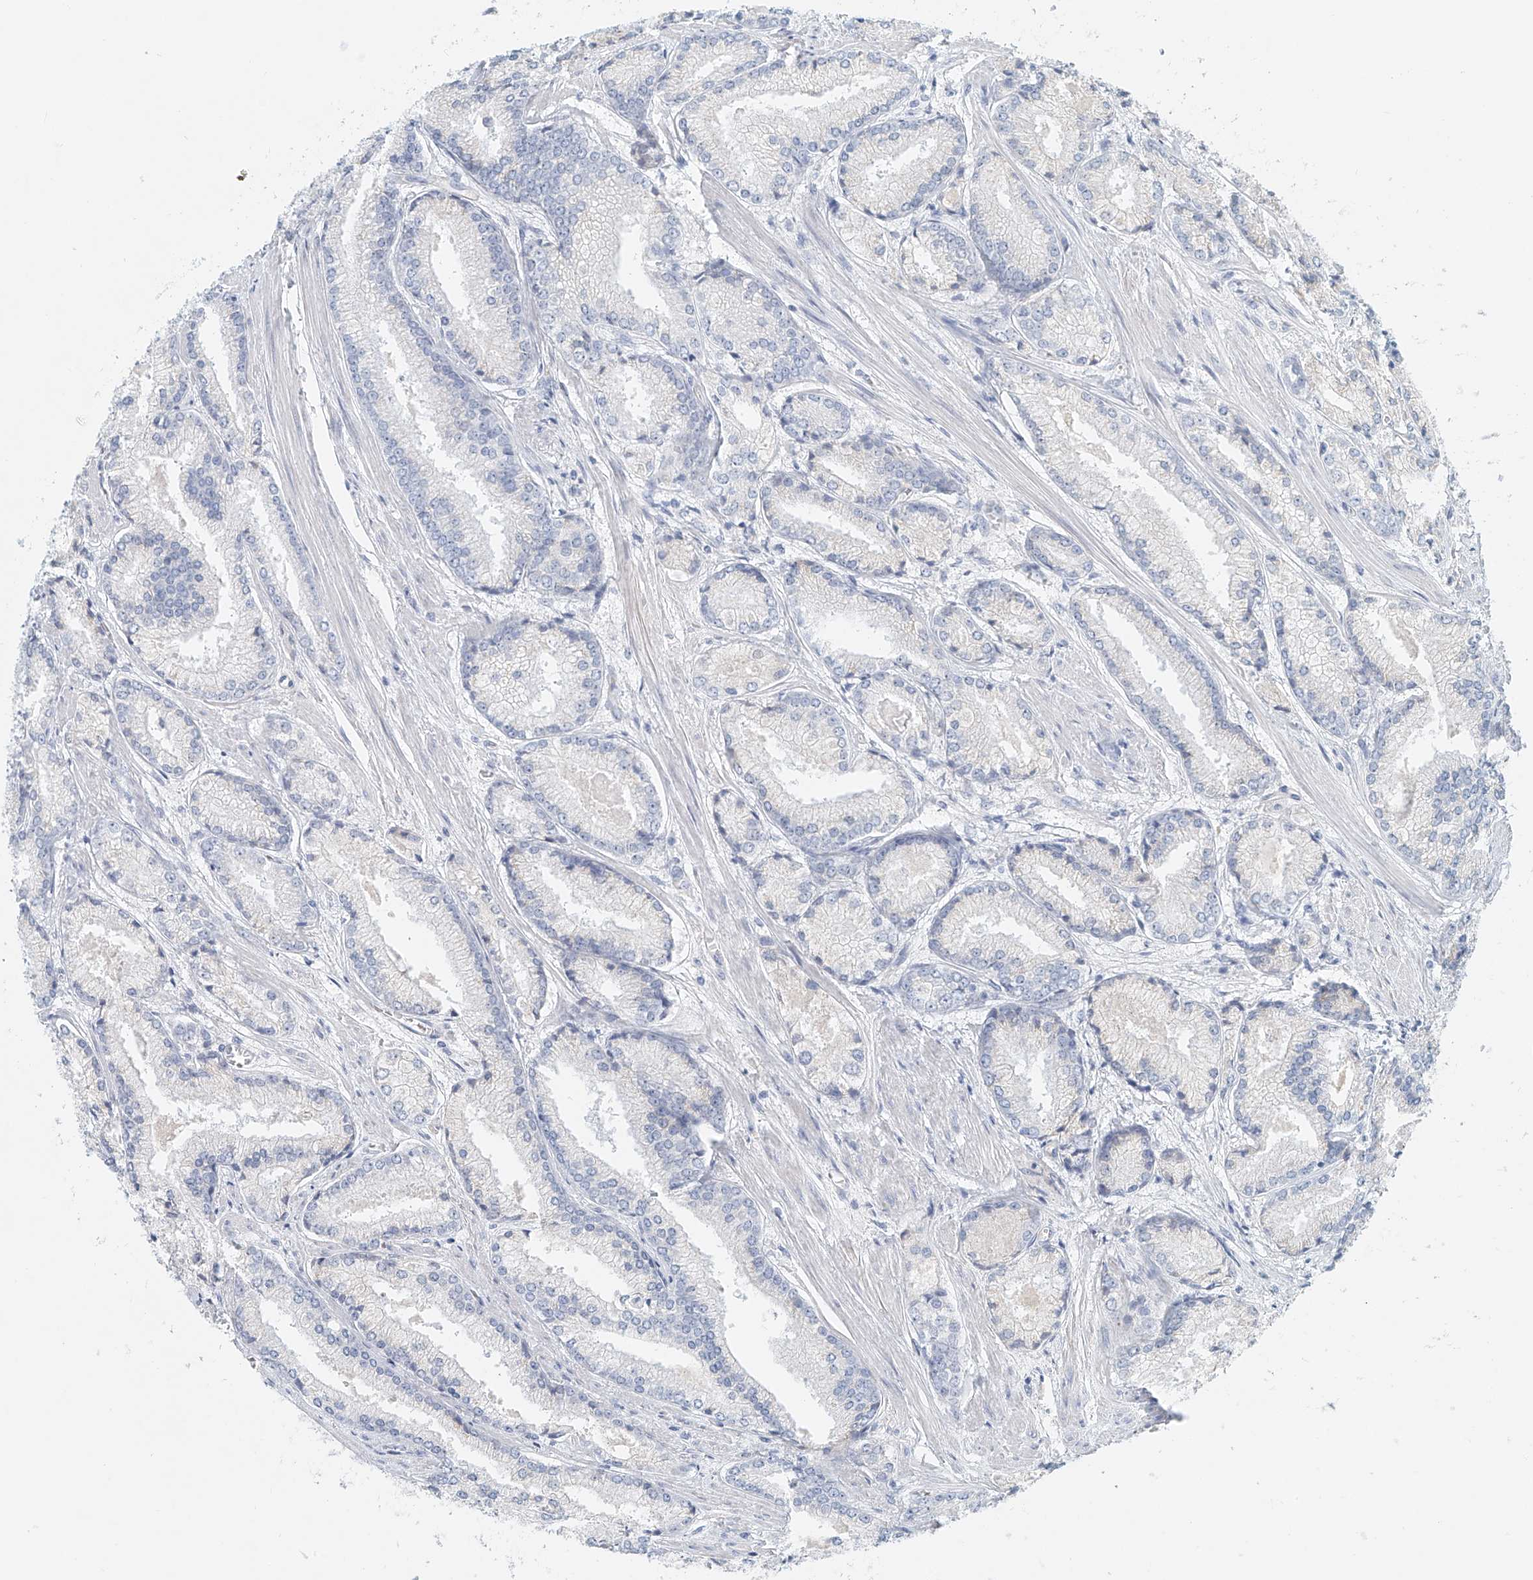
{"staining": {"intensity": "negative", "quantity": "none", "location": "none"}, "tissue": "prostate cancer", "cell_type": "Tumor cells", "image_type": "cancer", "snomed": [{"axis": "morphology", "description": "Adenocarcinoma, Low grade"}, {"axis": "topography", "description": "Prostate"}], "caption": "Protein analysis of prostate cancer reveals no significant positivity in tumor cells.", "gene": "FRYL", "patient": {"sex": "male", "age": 54}}